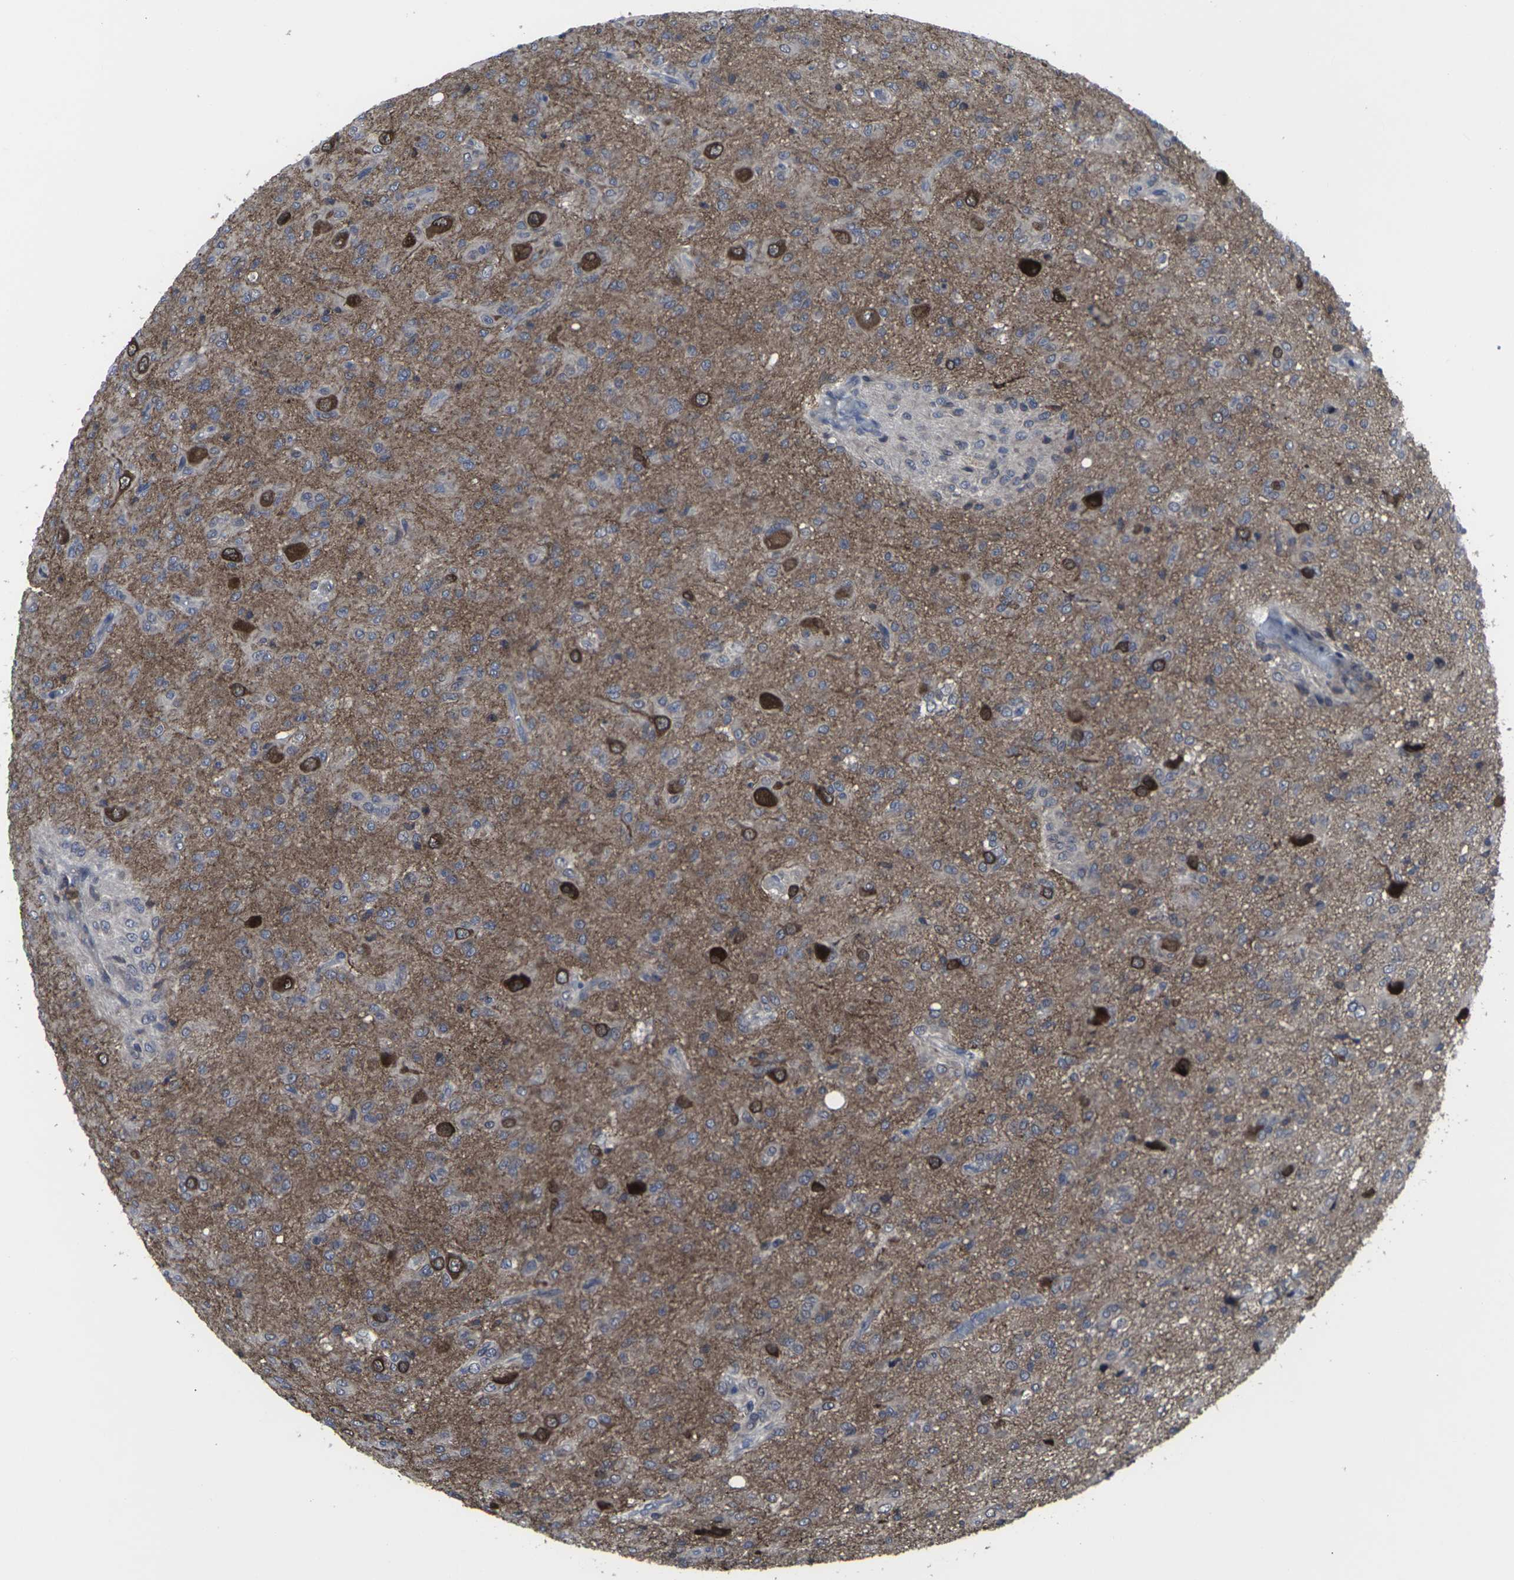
{"staining": {"intensity": "strong", "quantity": "<25%", "location": "cytoplasmic/membranous"}, "tissue": "glioma", "cell_type": "Tumor cells", "image_type": "cancer", "snomed": [{"axis": "morphology", "description": "Glioma, malignant, High grade"}, {"axis": "topography", "description": "Brain"}], "caption": "The micrograph displays staining of glioma, revealing strong cytoplasmic/membranous protein expression (brown color) within tumor cells.", "gene": "HPRT1", "patient": {"sex": "female", "age": 59}}